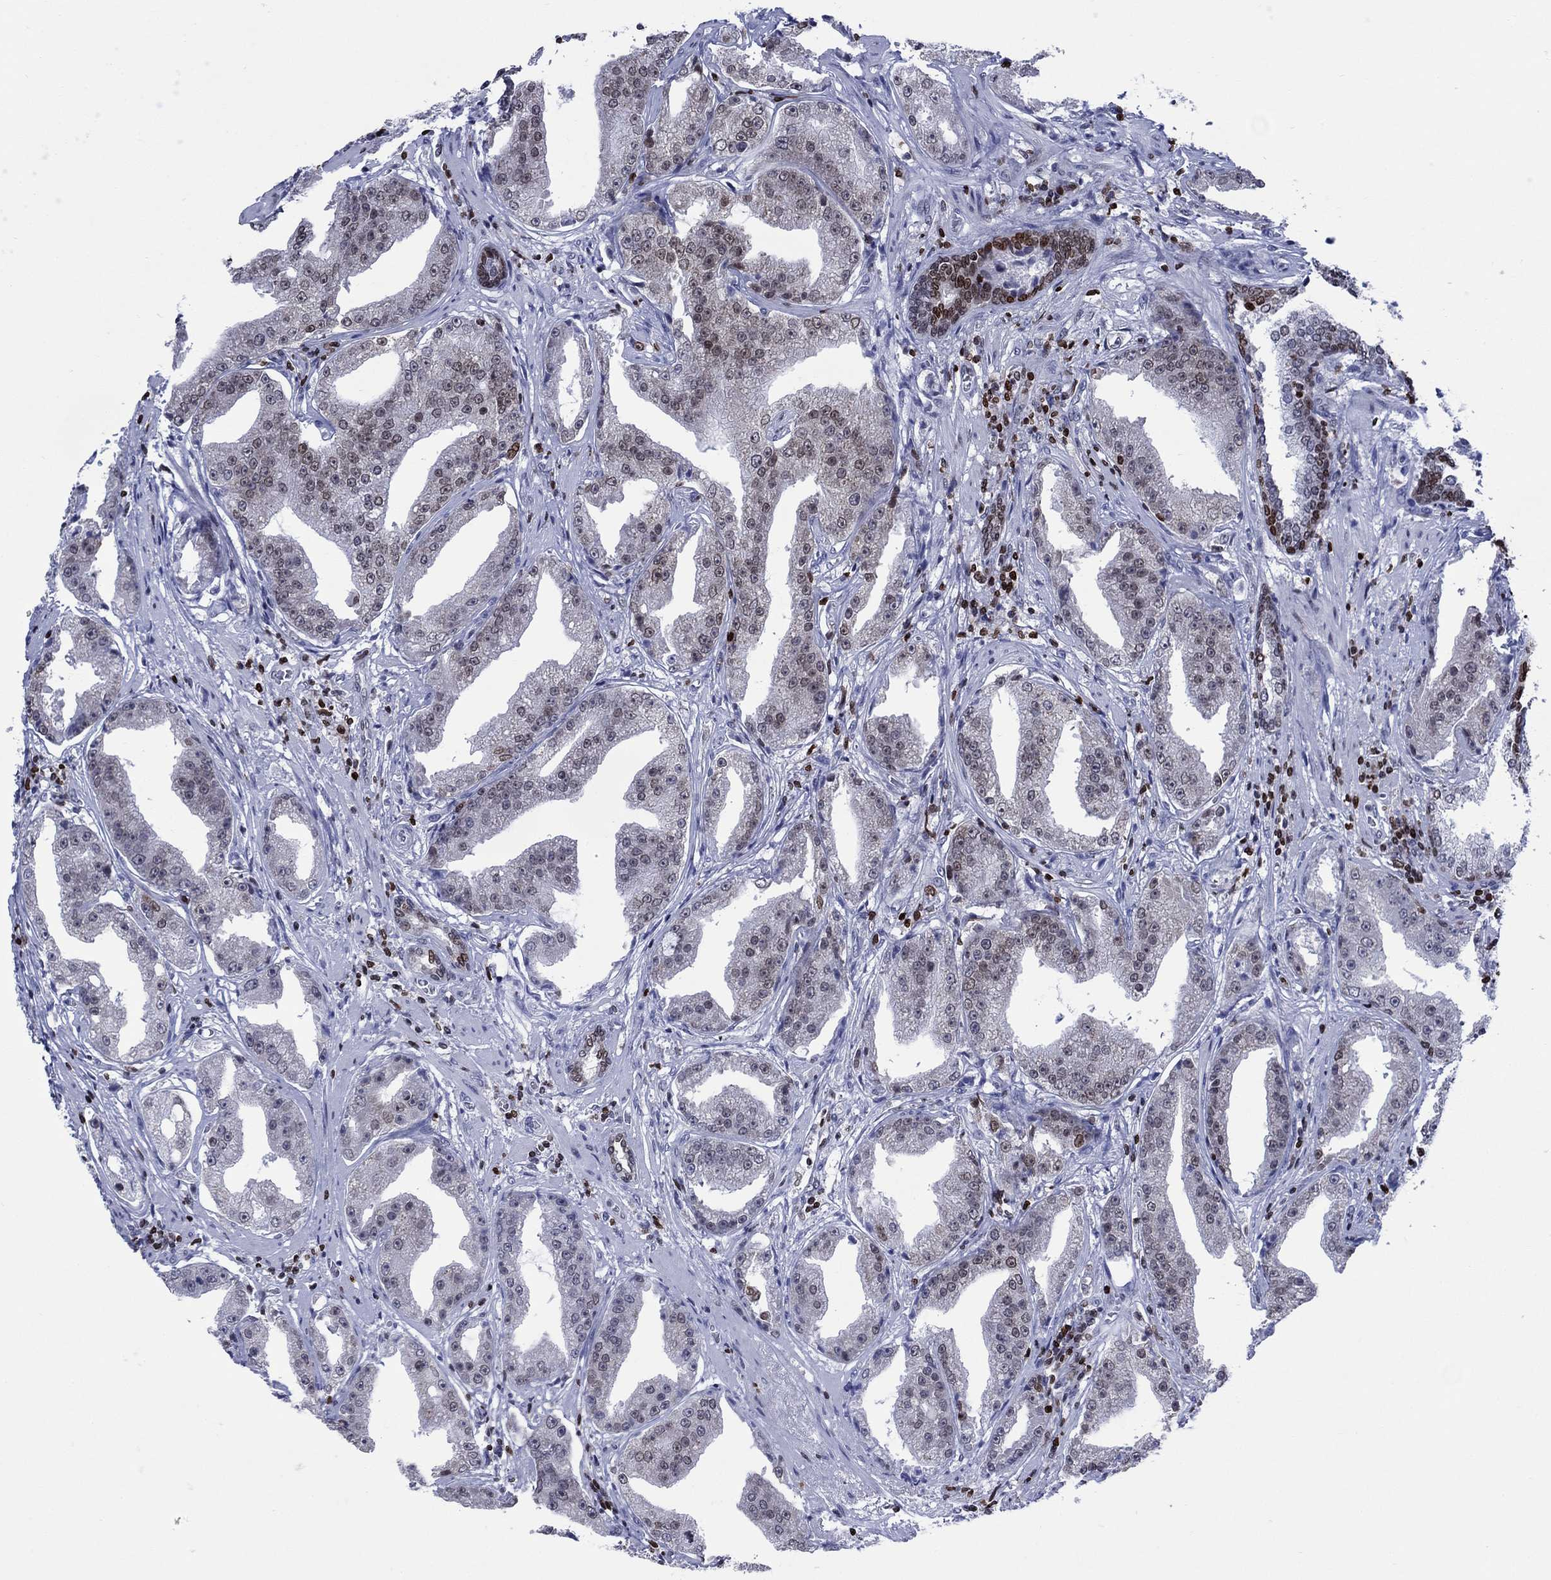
{"staining": {"intensity": "weak", "quantity": "<25%", "location": "nuclear"}, "tissue": "prostate cancer", "cell_type": "Tumor cells", "image_type": "cancer", "snomed": [{"axis": "morphology", "description": "Adenocarcinoma, Low grade"}, {"axis": "topography", "description": "Prostate"}], "caption": "Tumor cells are negative for brown protein staining in prostate cancer.", "gene": "HMGA1", "patient": {"sex": "male", "age": 62}}